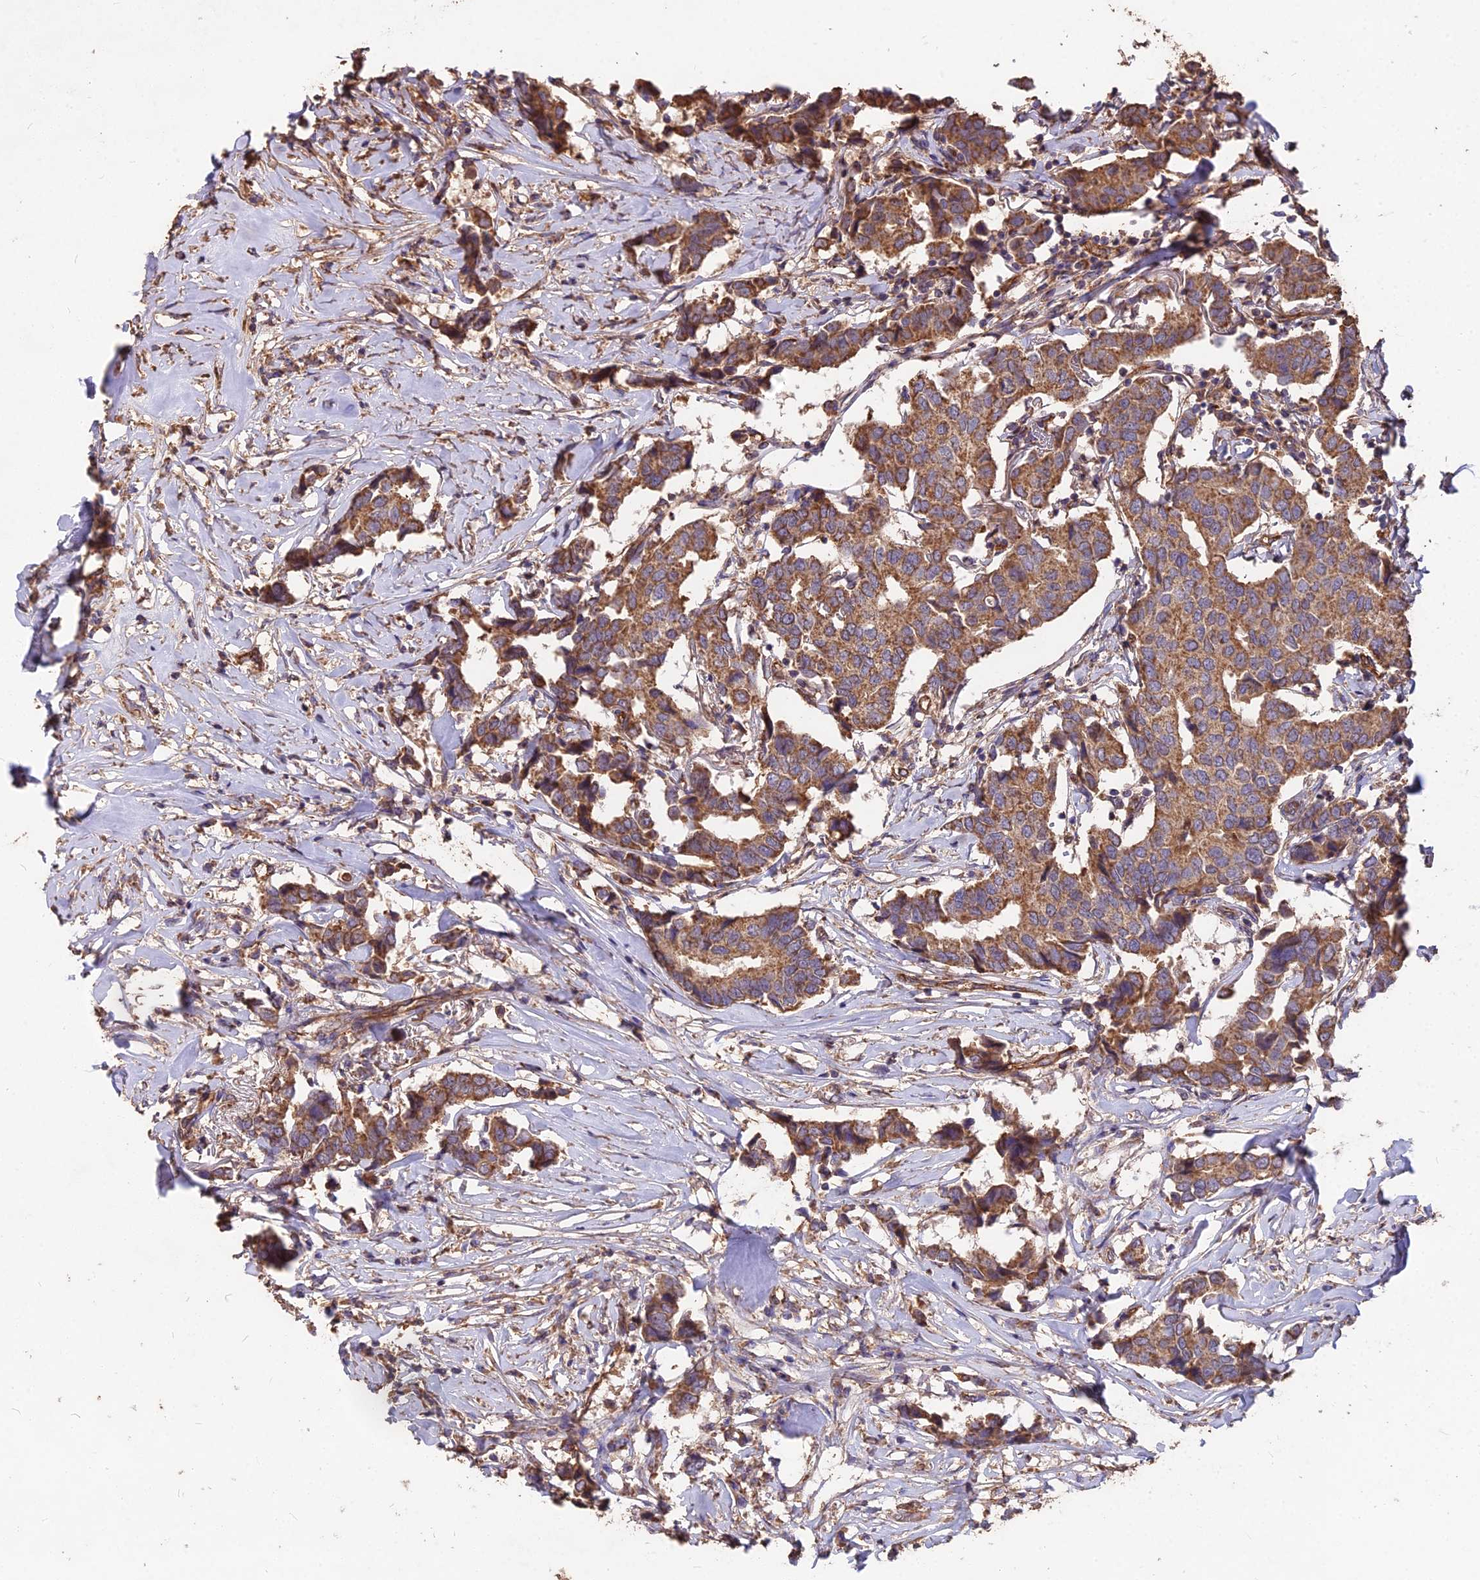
{"staining": {"intensity": "moderate", "quantity": ">75%", "location": "cytoplasmic/membranous"}, "tissue": "breast cancer", "cell_type": "Tumor cells", "image_type": "cancer", "snomed": [{"axis": "morphology", "description": "Duct carcinoma"}, {"axis": "topography", "description": "Breast"}], "caption": "Protein expression analysis of human infiltrating ductal carcinoma (breast) reveals moderate cytoplasmic/membranous positivity in about >75% of tumor cells.", "gene": "CEMIP2", "patient": {"sex": "female", "age": 80}}